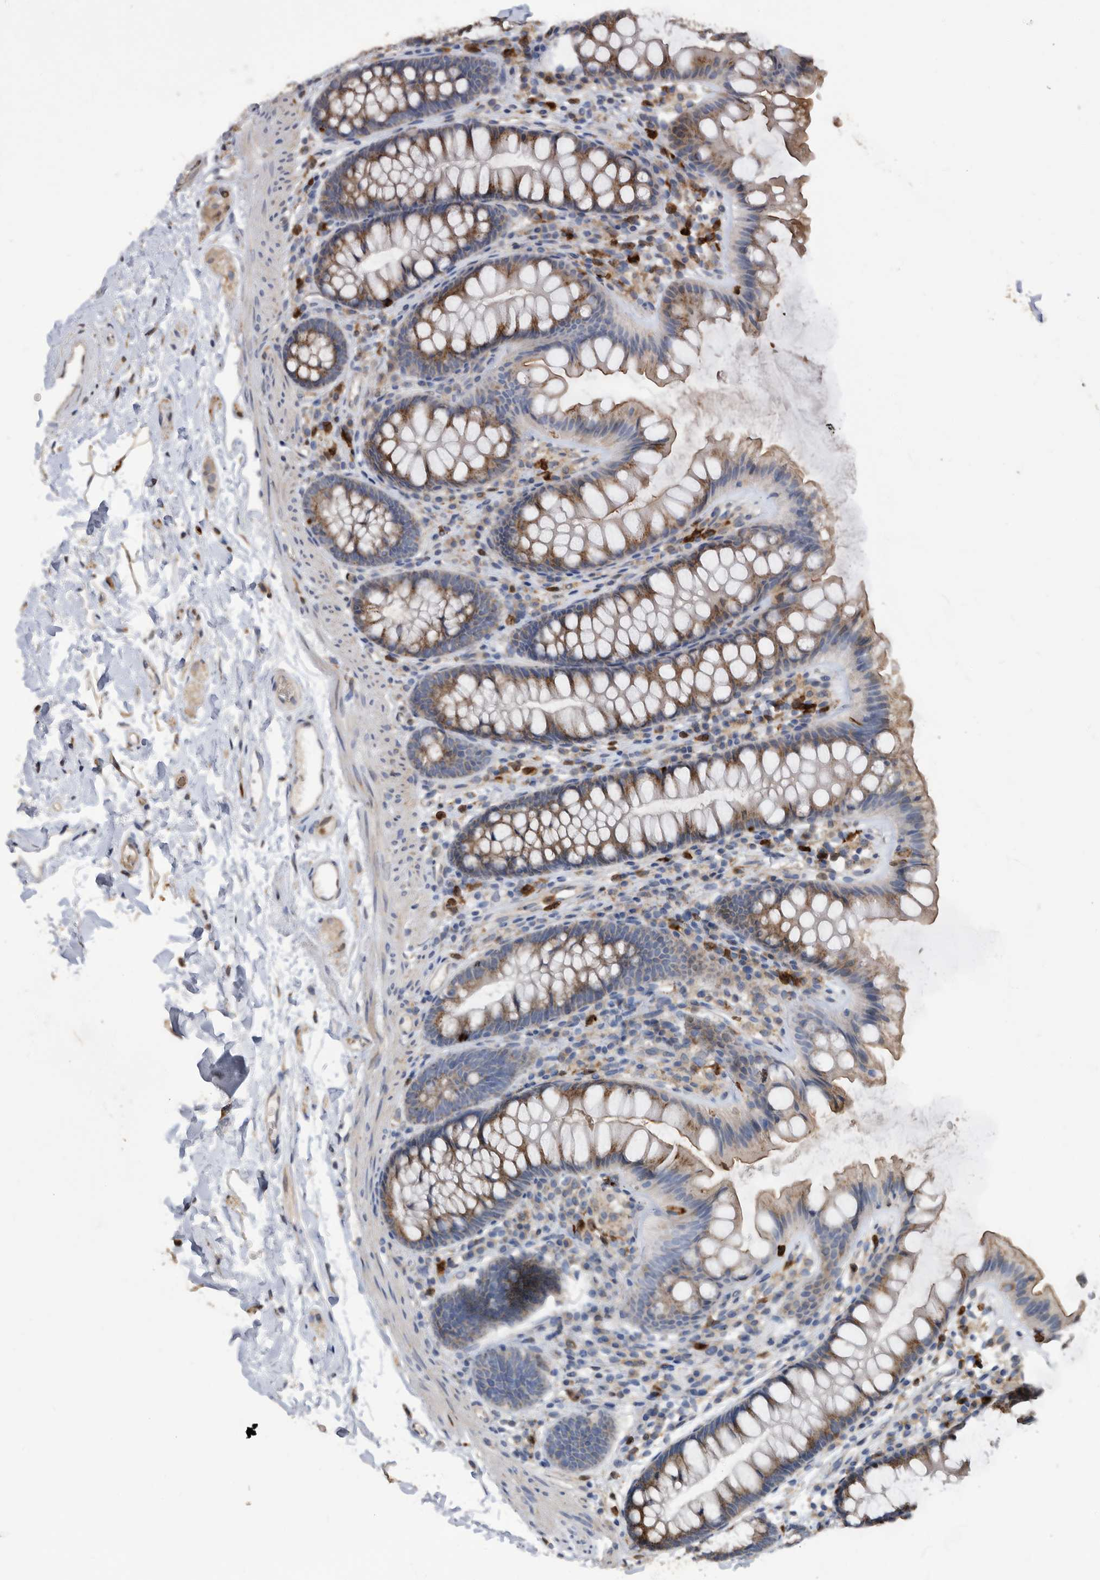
{"staining": {"intensity": "weak", "quantity": "25%-75%", "location": "cytoplasmic/membranous"}, "tissue": "colon", "cell_type": "Endothelial cells", "image_type": "normal", "snomed": [{"axis": "morphology", "description": "Normal tissue, NOS"}, {"axis": "topography", "description": "Colon"}], "caption": "Colon was stained to show a protein in brown. There is low levels of weak cytoplasmic/membranous staining in about 25%-75% of endothelial cells. (IHC, brightfield microscopy, high magnification).", "gene": "CRISPLD2", "patient": {"sex": "female", "age": 62}}